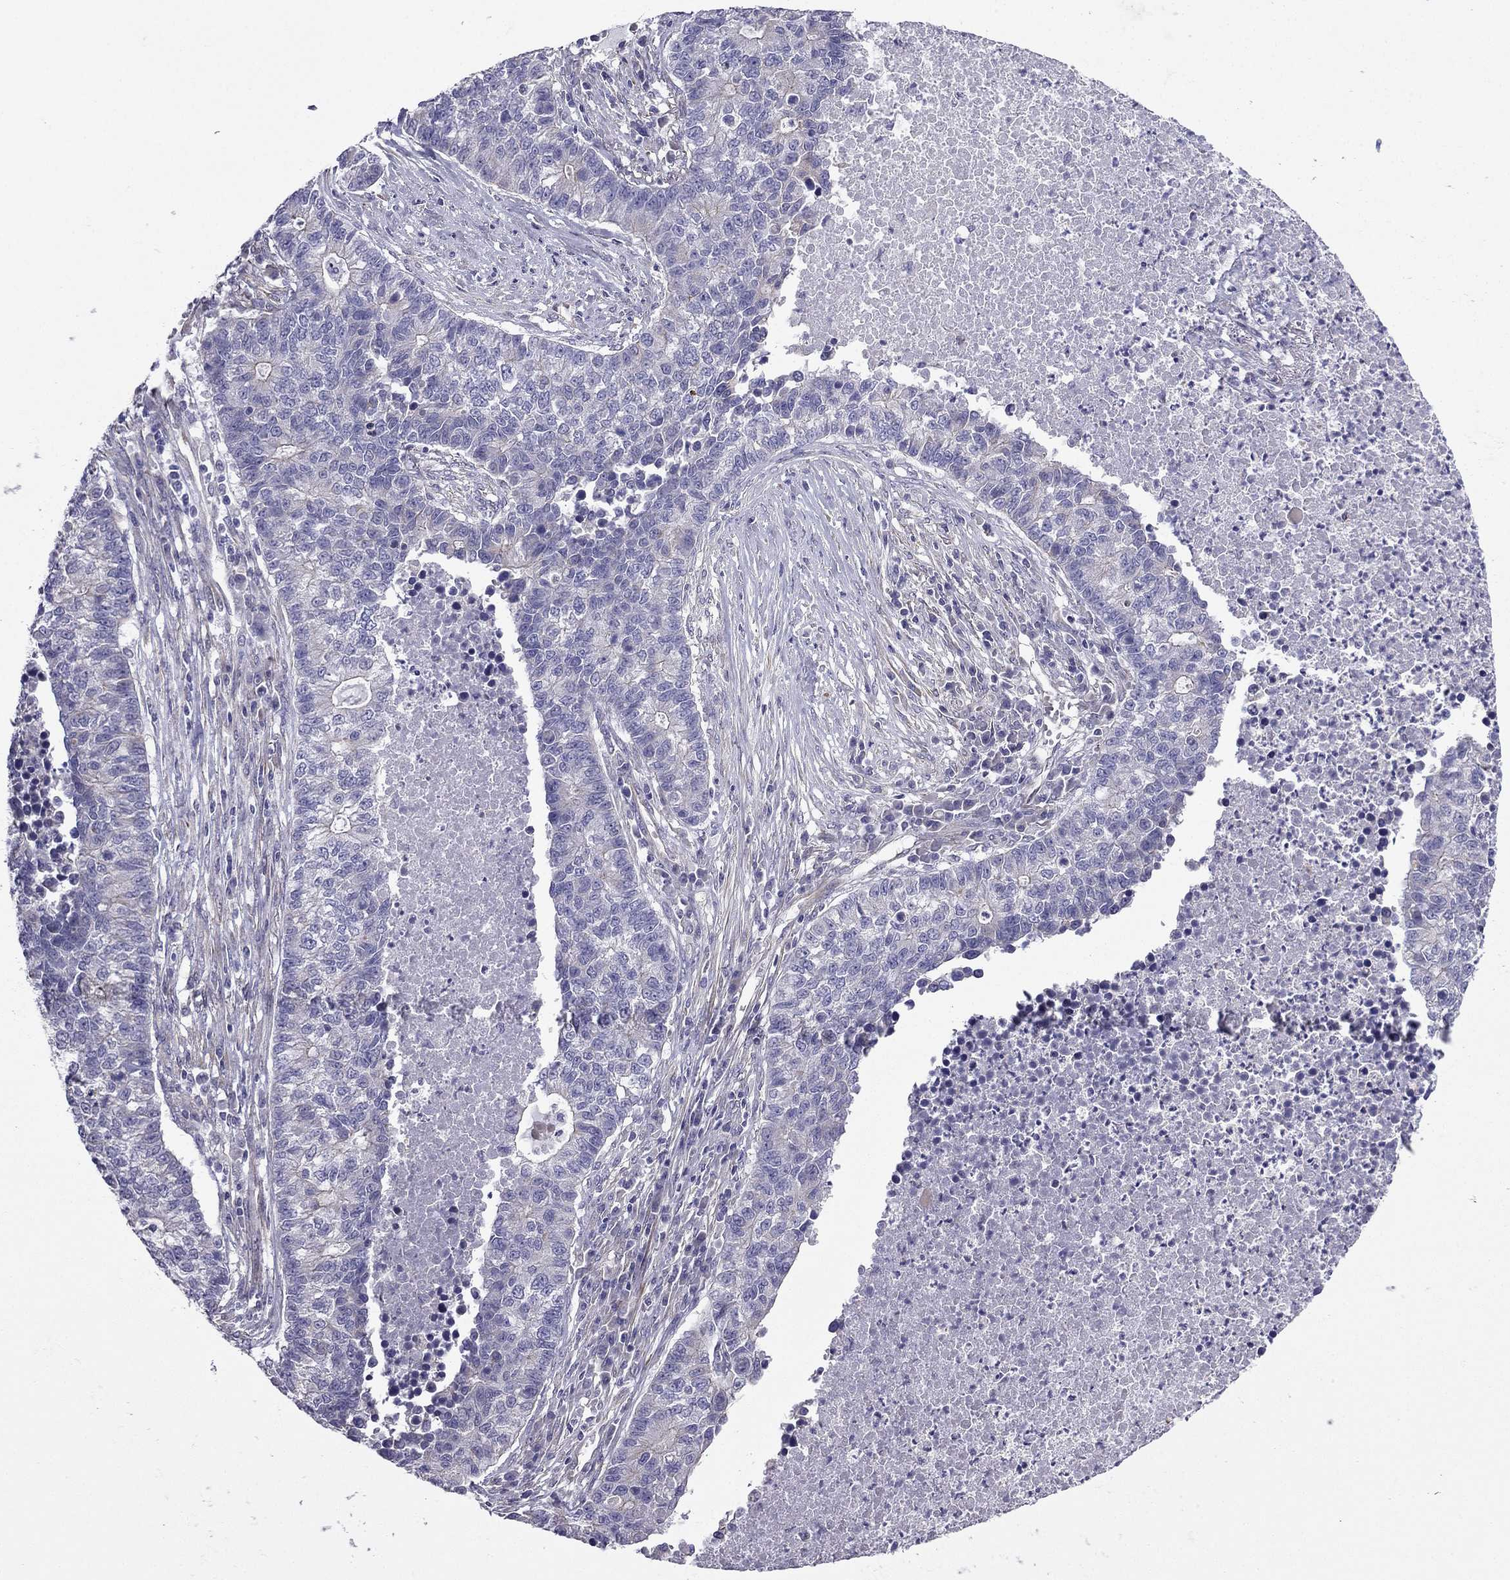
{"staining": {"intensity": "negative", "quantity": "none", "location": "none"}, "tissue": "lung cancer", "cell_type": "Tumor cells", "image_type": "cancer", "snomed": [{"axis": "morphology", "description": "Adenocarcinoma, NOS"}, {"axis": "topography", "description": "Lung"}], "caption": "Lung adenocarcinoma was stained to show a protein in brown. There is no significant staining in tumor cells.", "gene": "ENOX1", "patient": {"sex": "male", "age": 57}}